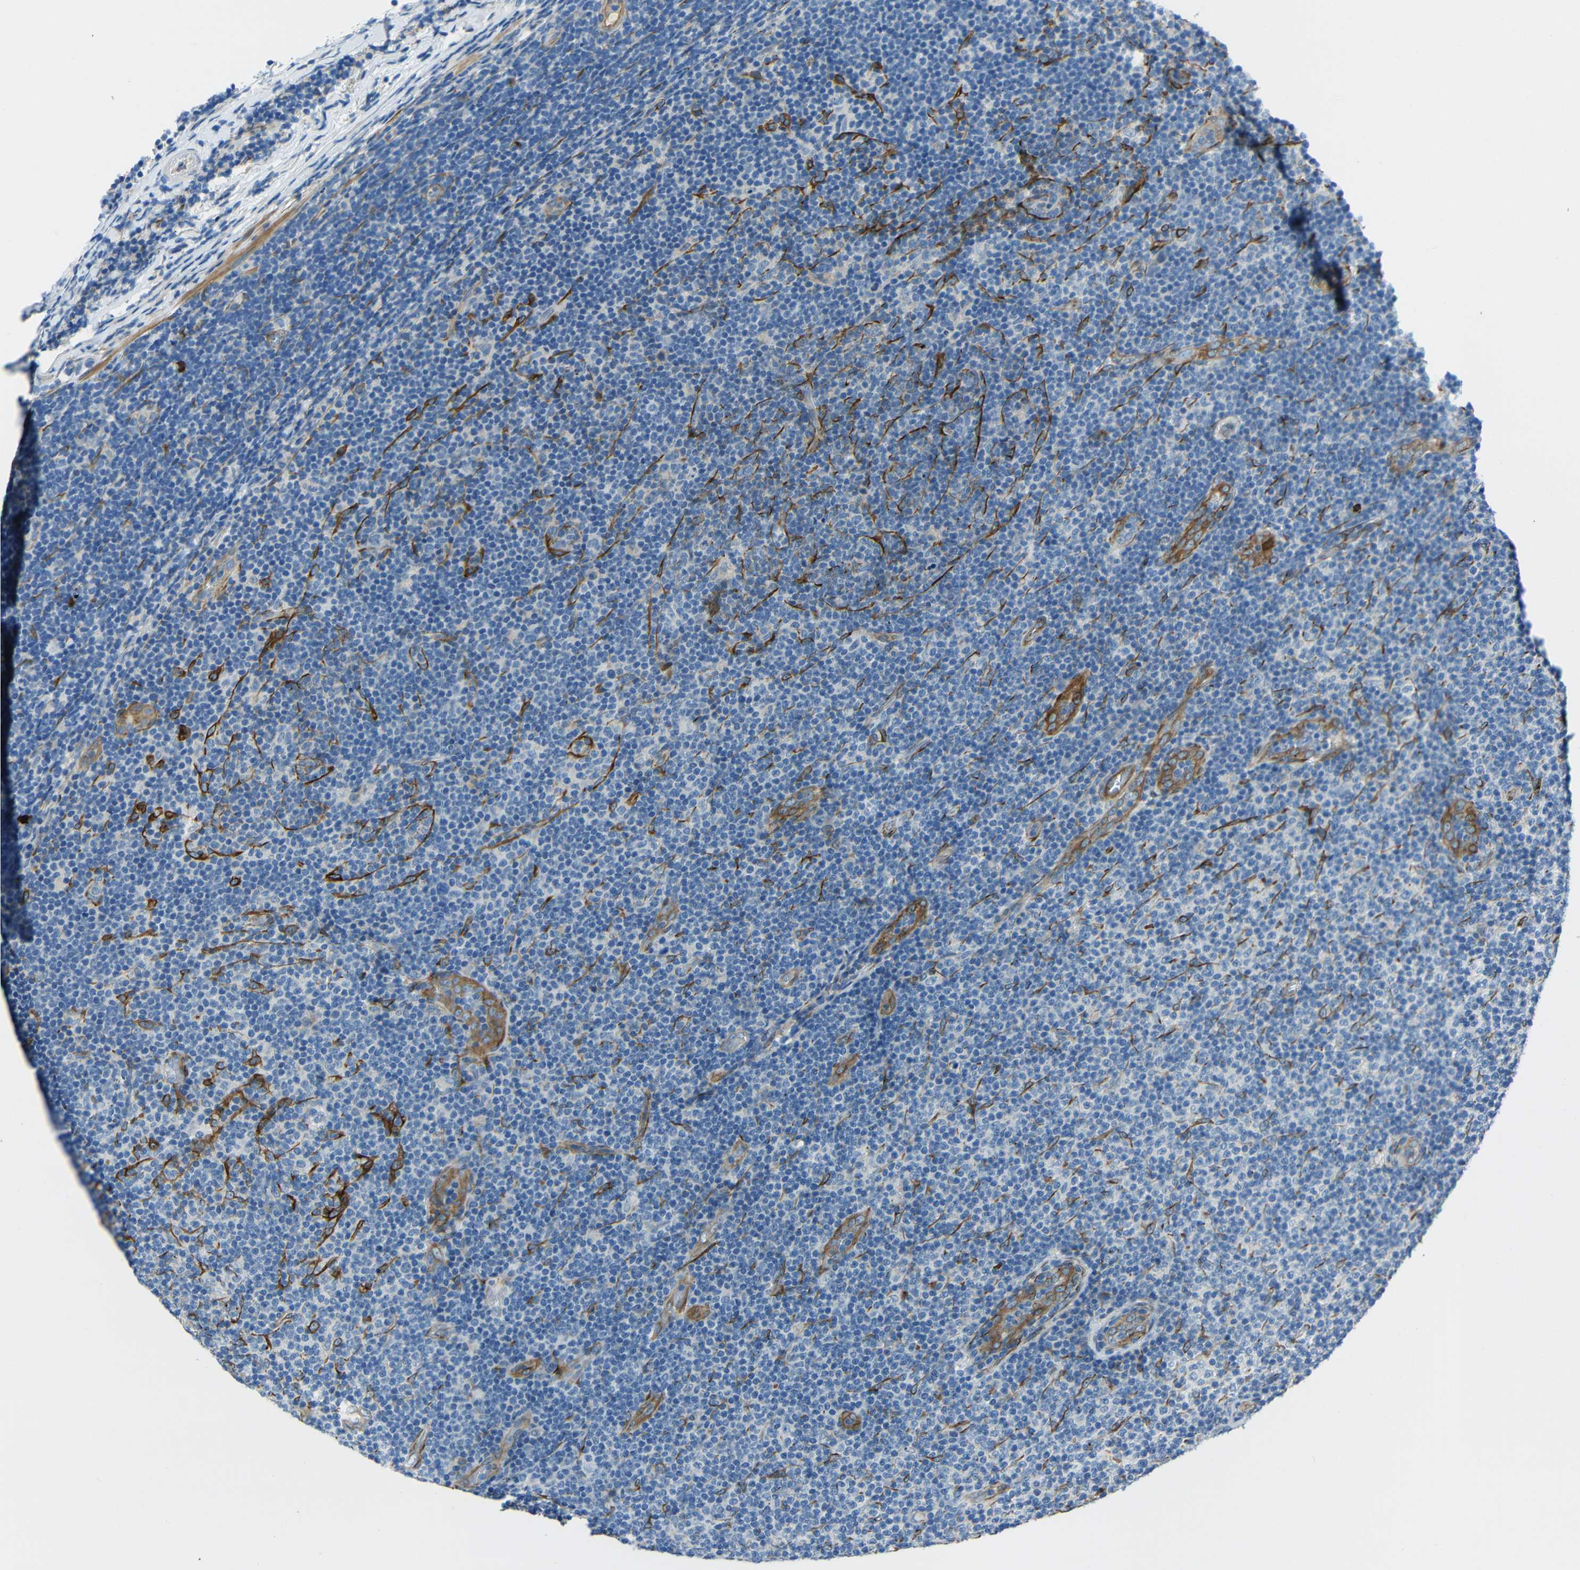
{"staining": {"intensity": "negative", "quantity": "none", "location": "none"}, "tissue": "lymphoma", "cell_type": "Tumor cells", "image_type": "cancer", "snomed": [{"axis": "morphology", "description": "Malignant lymphoma, non-Hodgkin's type, Low grade"}, {"axis": "topography", "description": "Lymph node"}], "caption": "Malignant lymphoma, non-Hodgkin's type (low-grade) stained for a protein using immunohistochemistry demonstrates no expression tumor cells.", "gene": "DCLK1", "patient": {"sex": "male", "age": 83}}